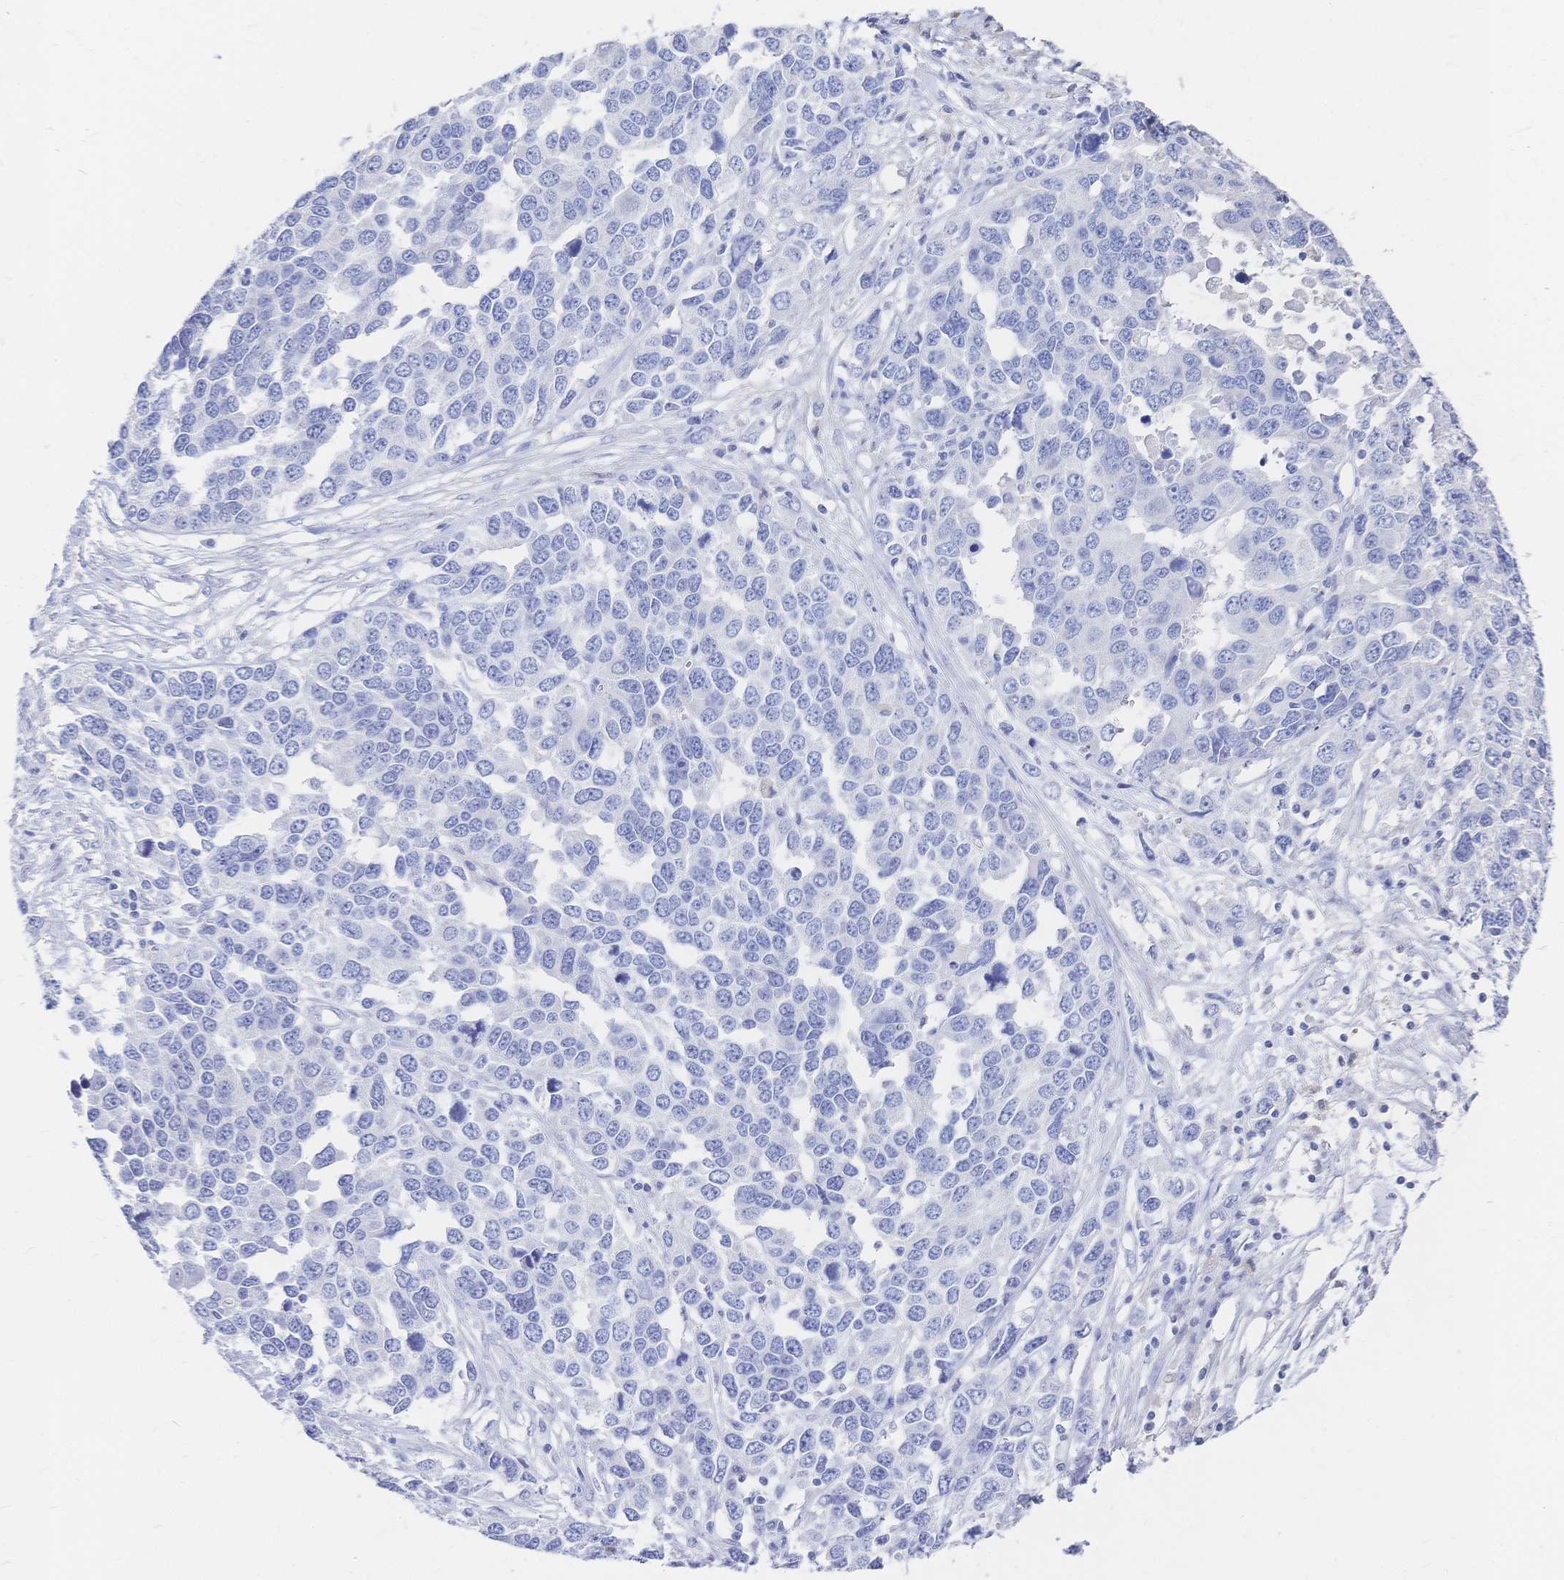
{"staining": {"intensity": "negative", "quantity": "none", "location": "none"}, "tissue": "ovarian cancer", "cell_type": "Tumor cells", "image_type": "cancer", "snomed": [{"axis": "morphology", "description": "Cystadenocarcinoma, serous, NOS"}, {"axis": "topography", "description": "Ovary"}], "caption": "Immunohistochemistry (IHC) image of neoplastic tissue: ovarian cancer stained with DAB exhibits no significant protein expression in tumor cells.", "gene": "IL2RB", "patient": {"sex": "female", "age": 76}}